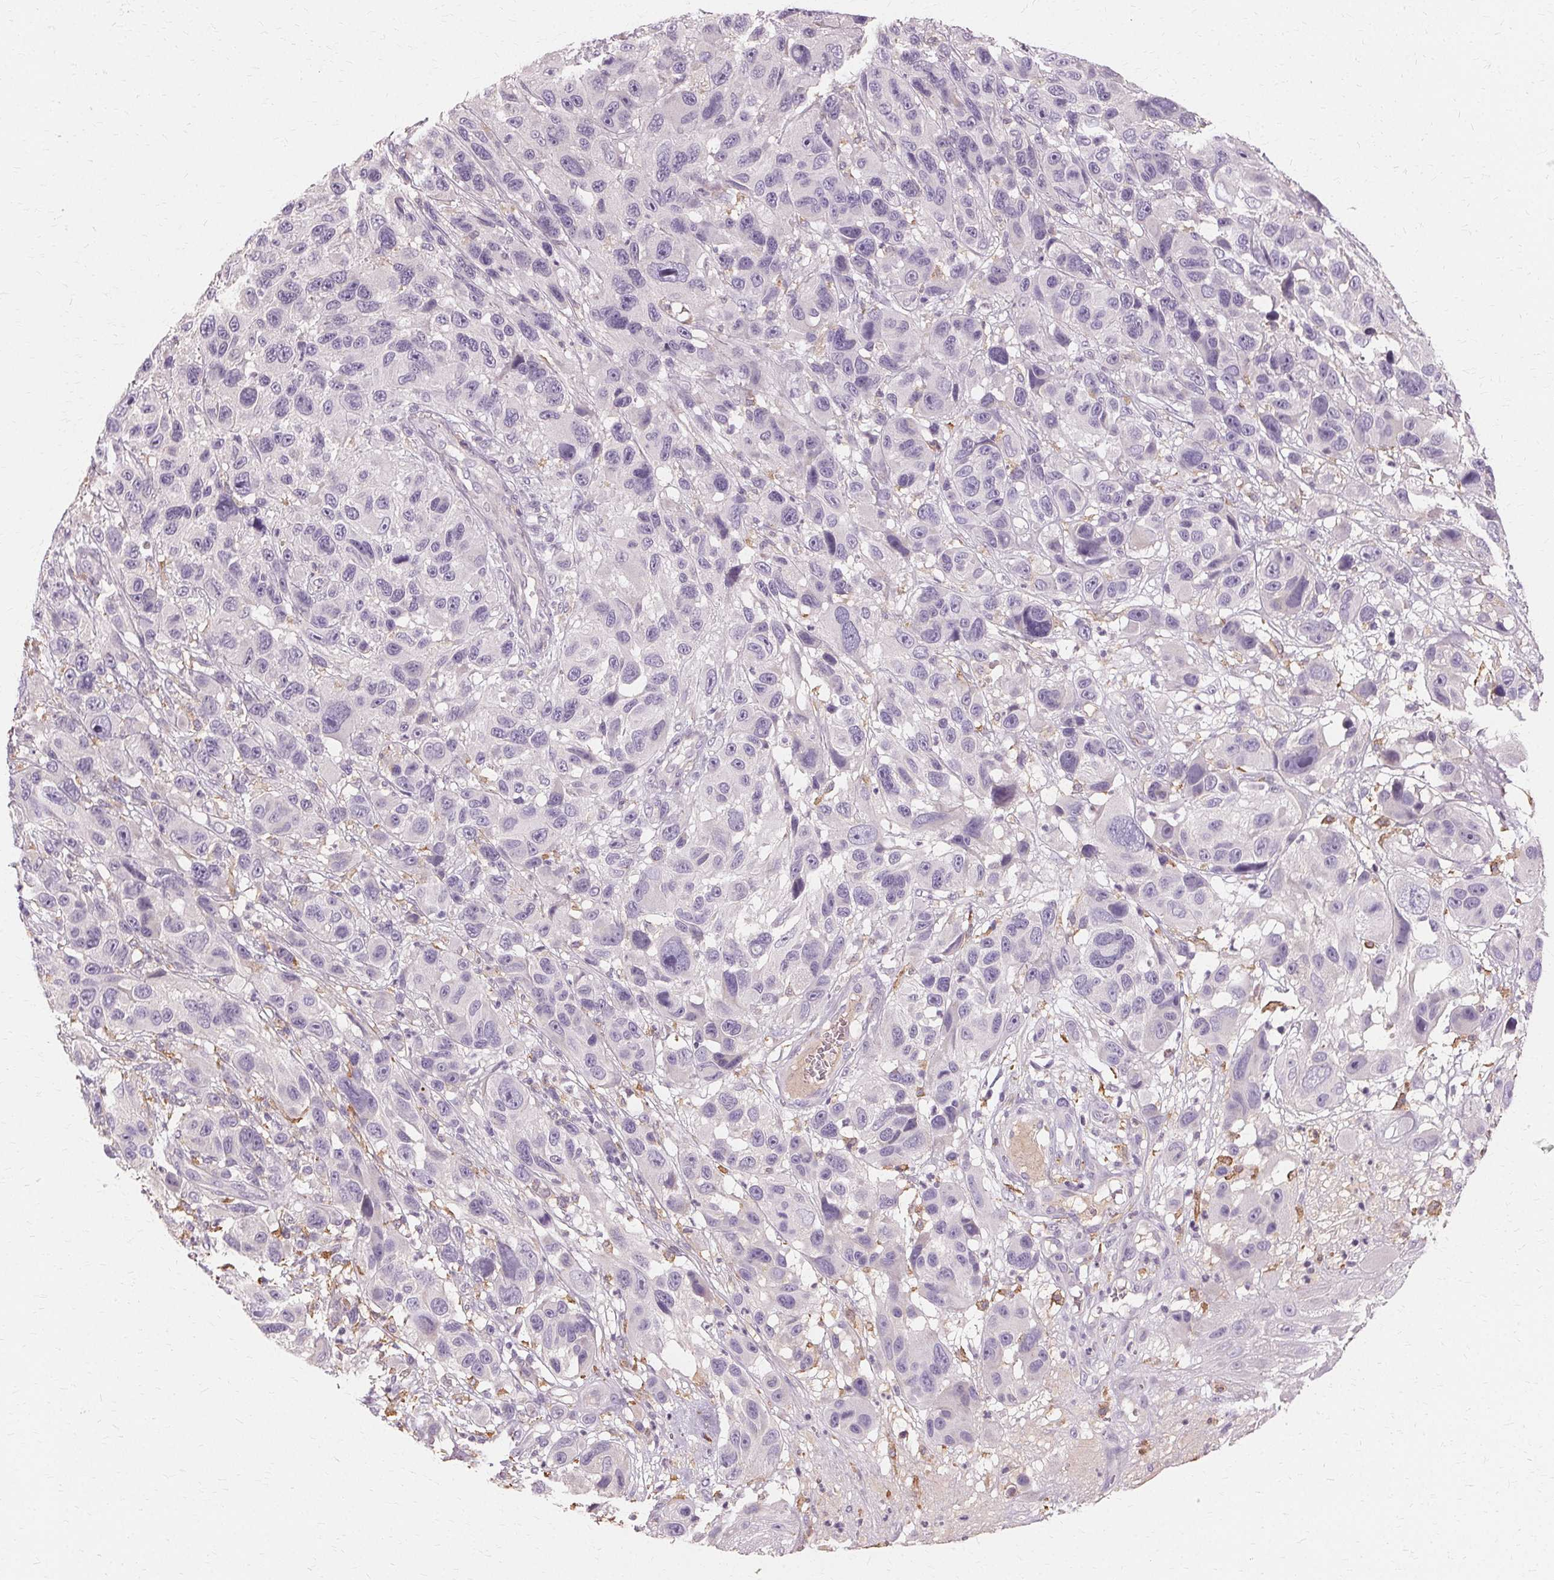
{"staining": {"intensity": "negative", "quantity": "none", "location": "none"}, "tissue": "melanoma", "cell_type": "Tumor cells", "image_type": "cancer", "snomed": [{"axis": "morphology", "description": "Malignant melanoma, NOS"}, {"axis": "topography", "description": "Skin"}], "caption": "Tumor cells show no significant staining in malignant melanoma.", "gene": "IFNGR1", "patient": {"sex": "male", "age": 53}}